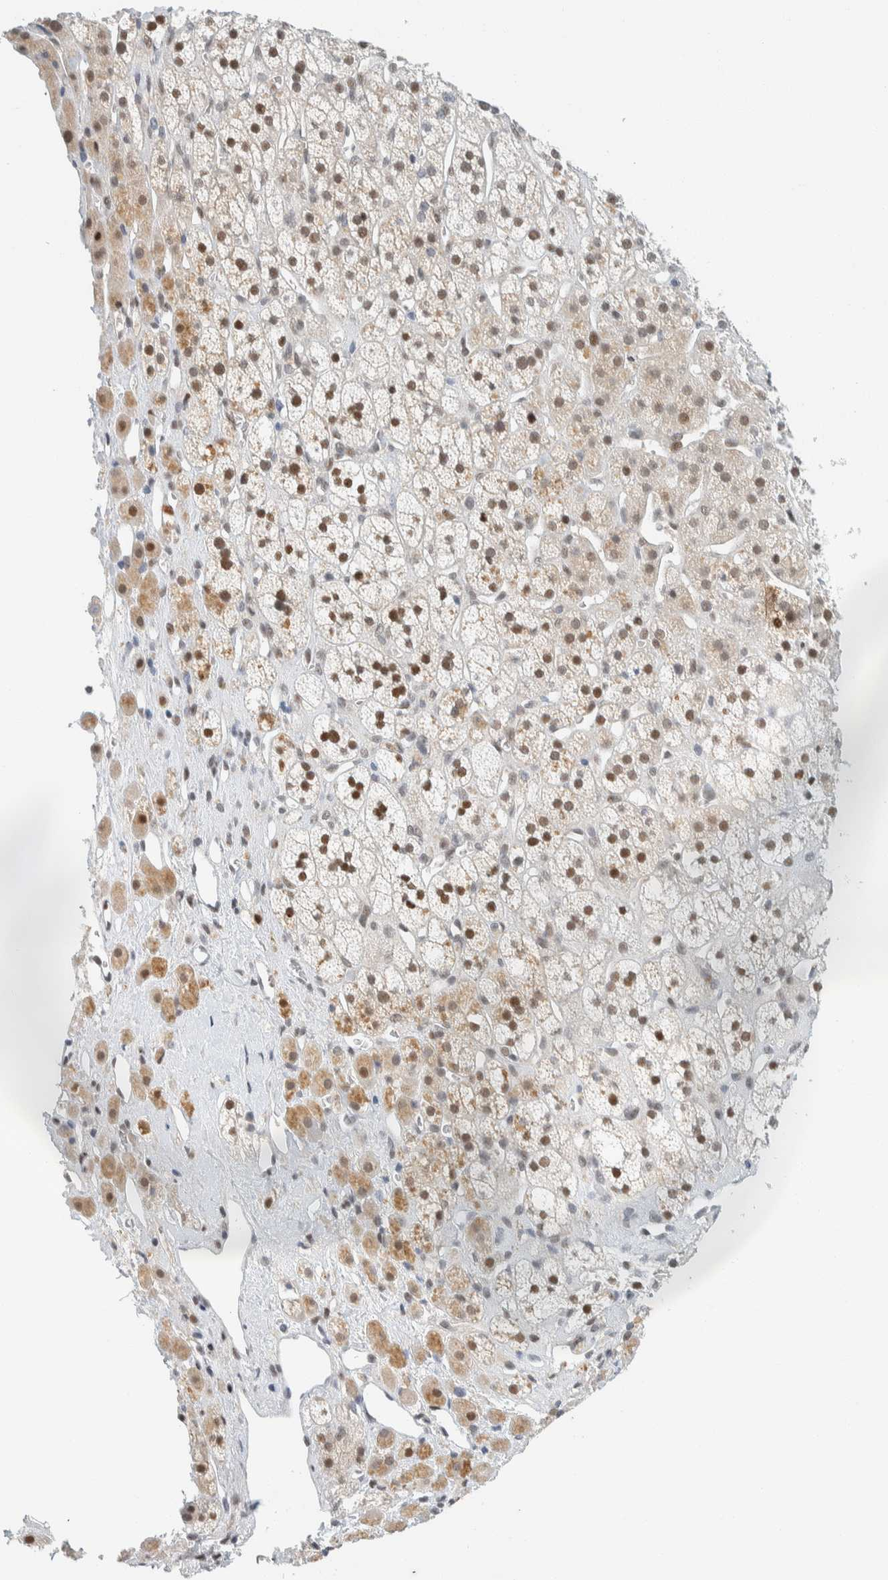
{"staining": {"intensity": "strong", "quantity": "25%-75%", "location": "nuclear"}, "tissue": "adrenal gland", "cell_type": "Glandular cells", "image_type": "normal", "snomed": [{"axis": "morphology", "description": "Normal tissue, NOS"}, {"axis": "topography", "description": "Adrenal gland"}], "caption": "IHC image of unremarkable human adrenal gland stained for a protein (brown), which exhibits high levels of strong nuclear positivity in approximately 25%-75% of glandular cells.", "gene": "ZNF683", "patient": {"sex": "male", "age": 56}}